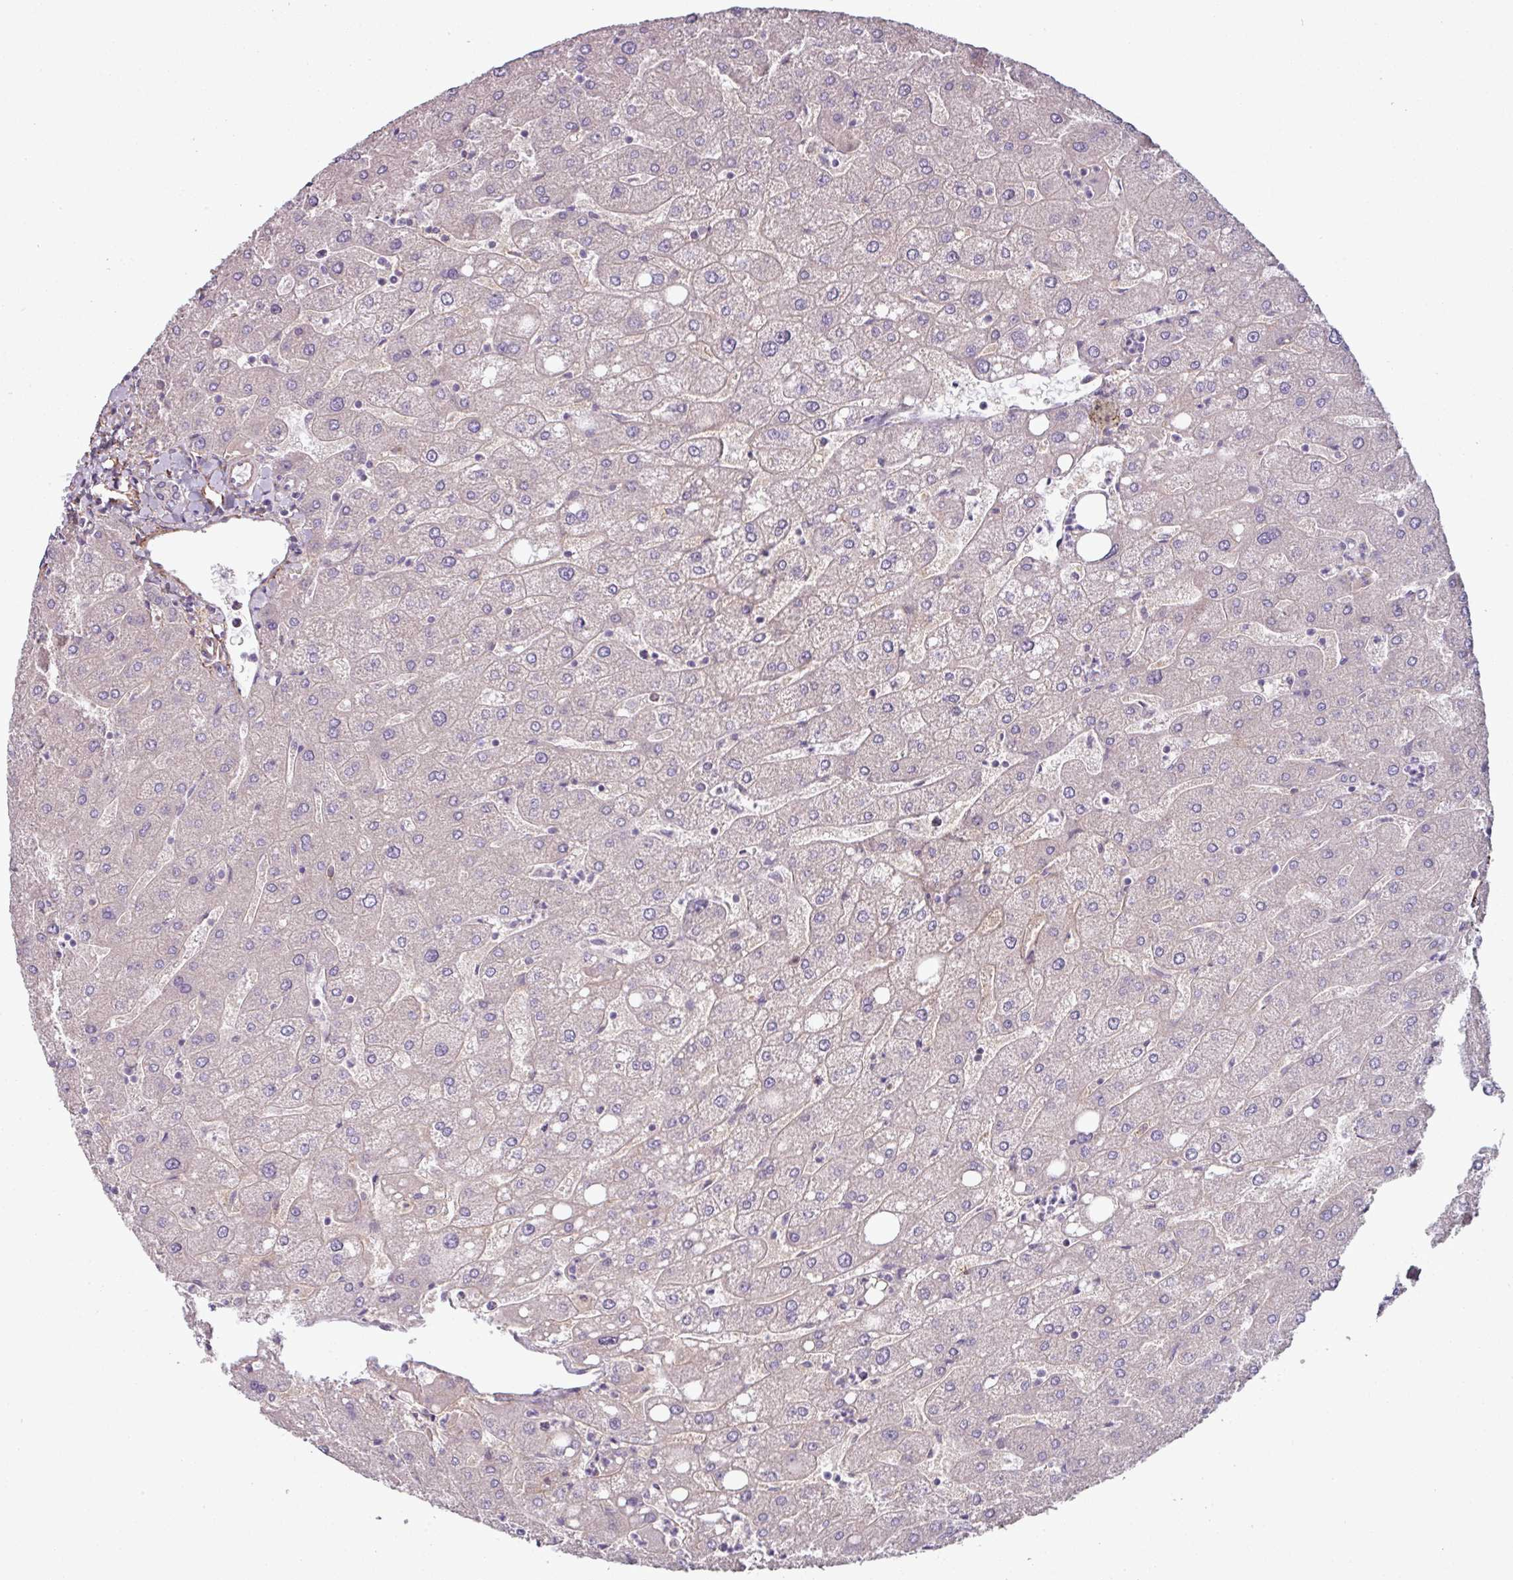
{"staining": {"intensity": "negative", "quantity": "none", "location": "none"}, "tissue": "liver", "cell_type": "Cholangiocytes", "image_type": "normal", "snomed": [{"axis": "morphology", "description": "Normal tissue, NOS"}, {"axis": "topography", "description": "Liver"}], "caption": "High power microscopy image of an immunohistochemistry photomicrograph of benign liver, revealing no significant expression in cholangiocytes.", "gene": "MTMR14", "patient": {"sex": "male", "age": 67}}